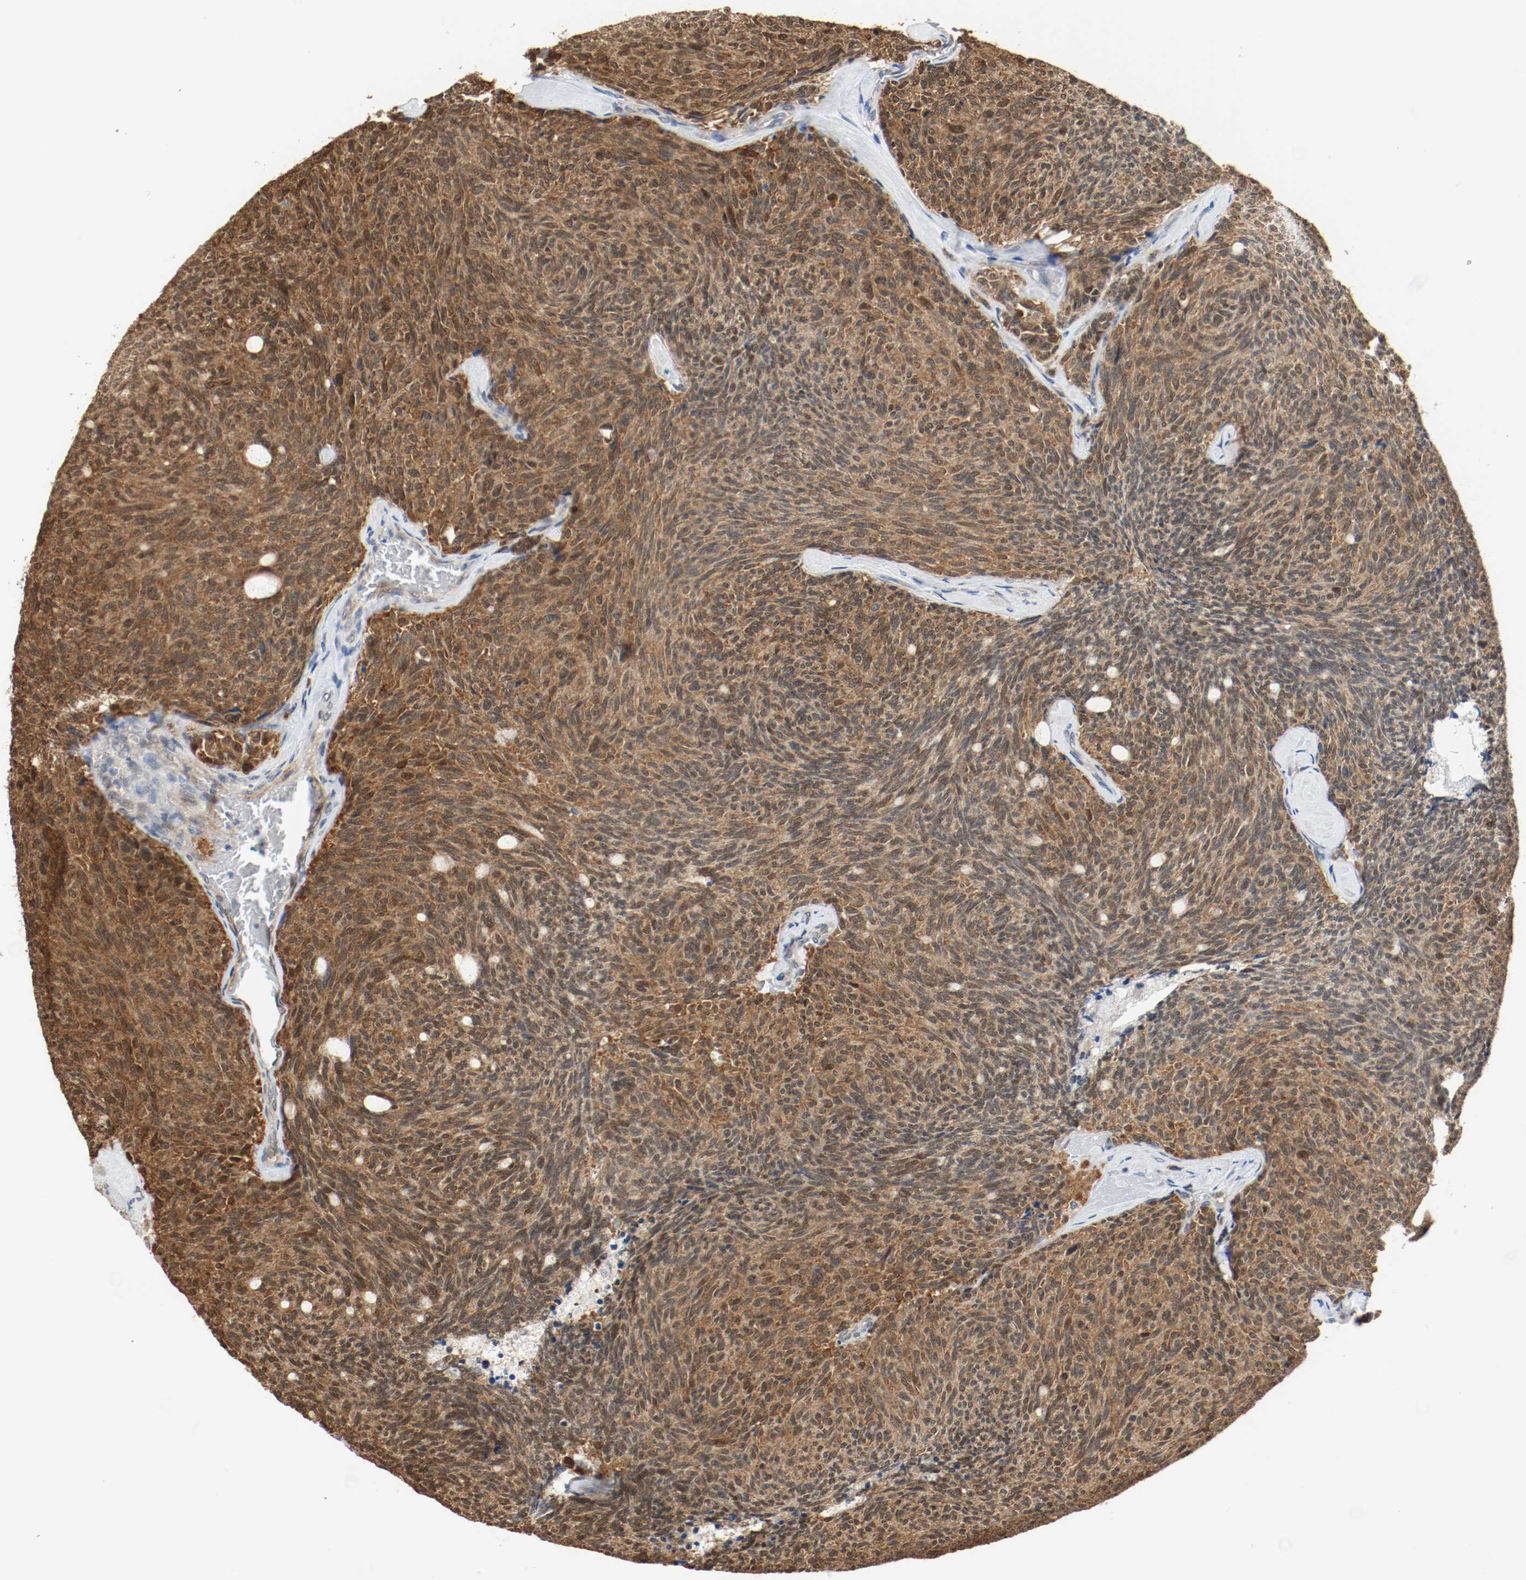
{"staining": {"intensity": "strong", "quantity": ">75%", "location": "cytoplasmic/membranous,nuclear"}, "tissue": "carcinoid", "cell_type": "Tumor cells", "image_type": "cancer", "snomed": [{"axis": "morphology", "description": "Carcinoid, malignant, NOS"}, {"axis": "topography", "description": "Pancreas"}], "caption": "IHC staining of malignant carcinoid, which reveals high levels of strong cytoplasmic/membranous and nuclear positivity in approximately >75% of tumor cells indicating strong cytoplasmic/membranous and nuclear protein staining. The staining was performed using DAB (3,3'-diaminobenzidine) (brown) for protein detection and nuclei were counterstained in hematoxylin (blue).", "gene": "PPME1", "patient": {"sex": "female", "age": 54}}